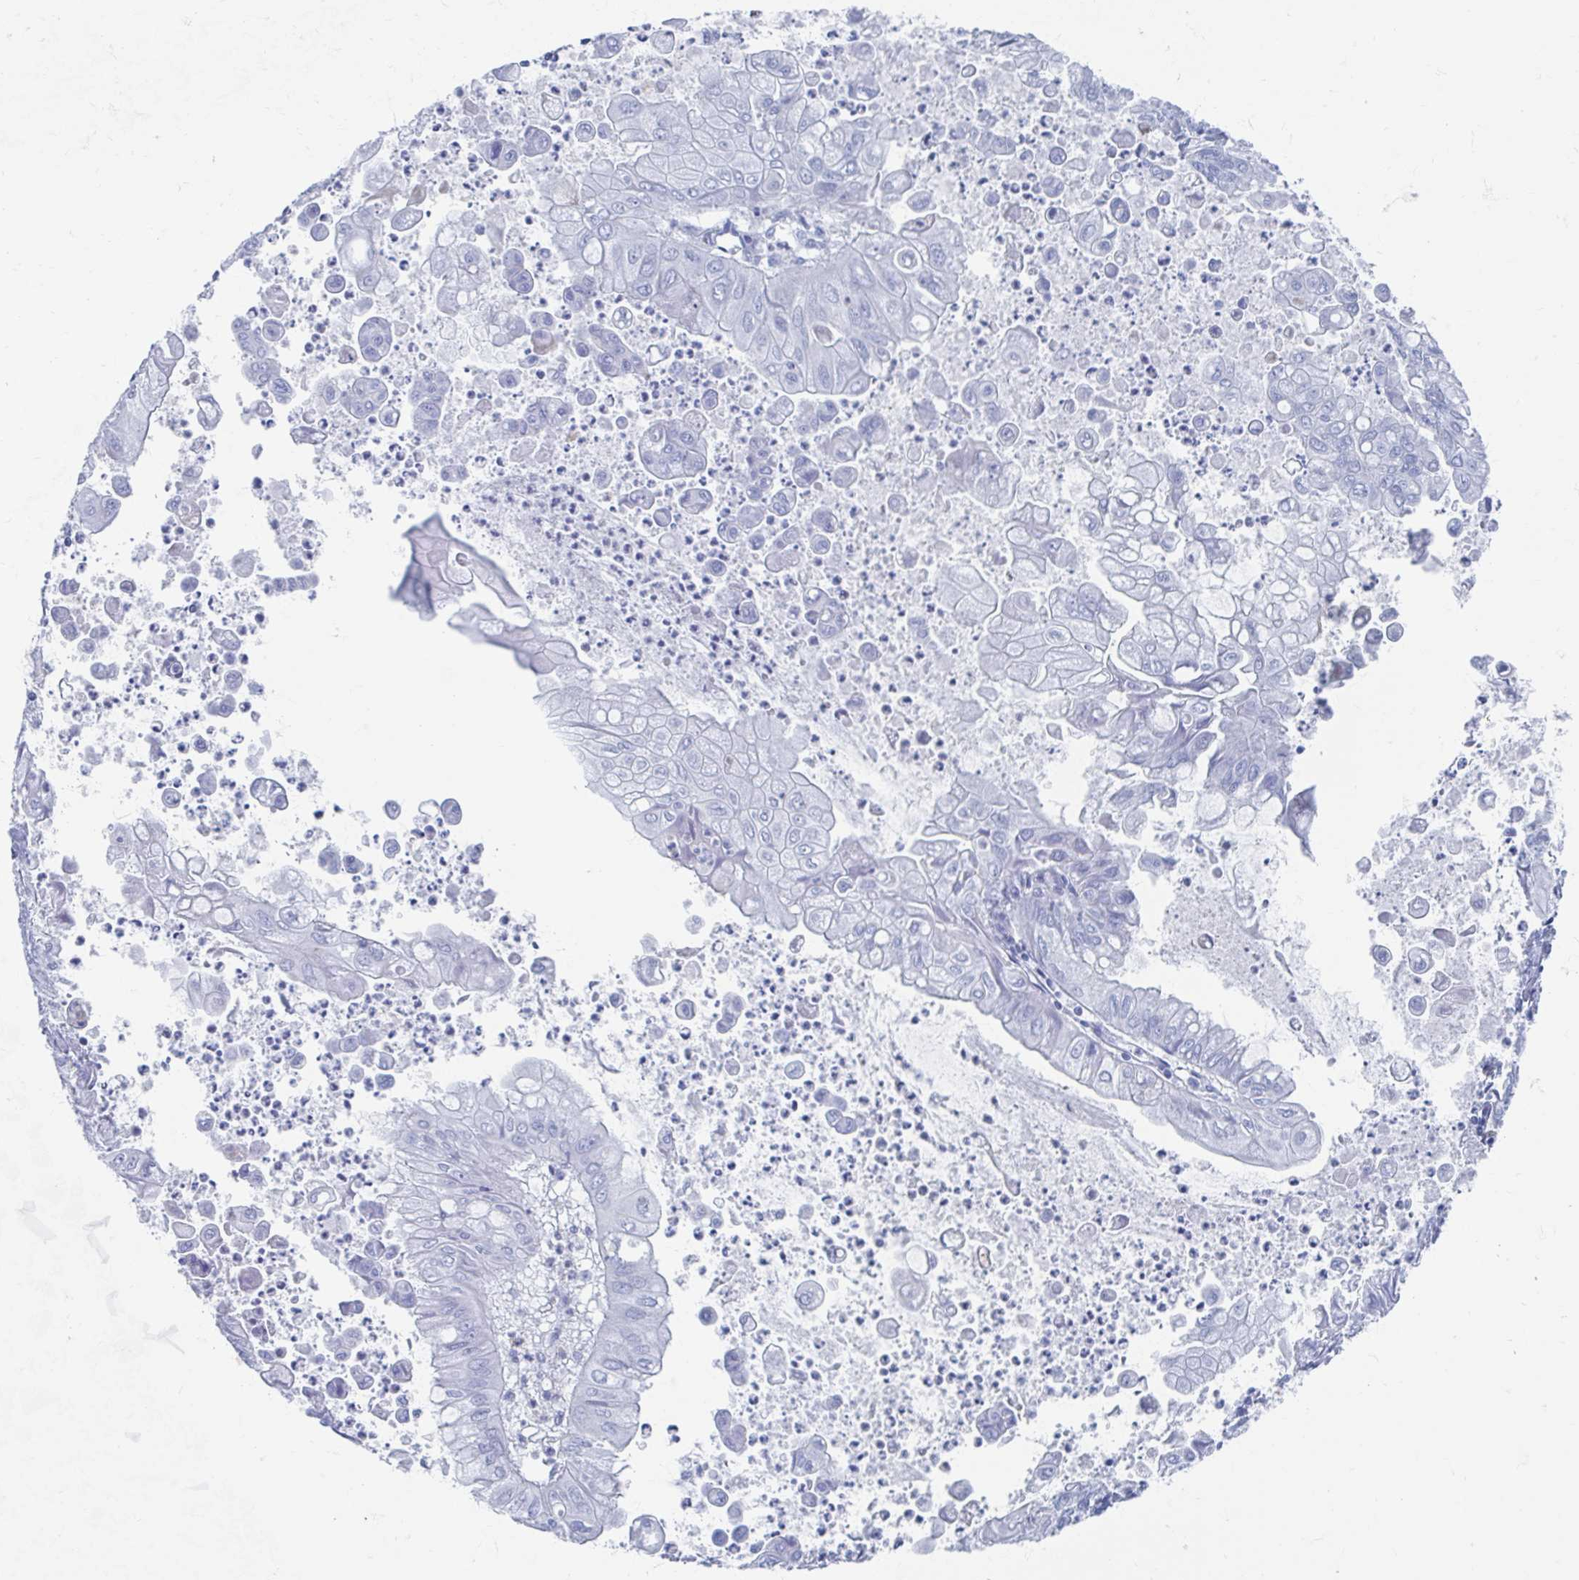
{"staining": {"intensity": "negative", "quantity": "none", "location": "none"}, "tissue": "stomach cancer", "cell_type": "Tumor cells", "image_type": "cancer", "snomed": [{"axis": "morphology", "description": "Adenocarcinoma, NOS"}, {"axis": "topography", "description": "Stomach, upper"}], "caption": "Stomach cancer stained for a protein using immunohistochemistry shows no positivity tumor cells.", "gene": "C10orf53", "patient": {"sex": "male", "age": 80}}